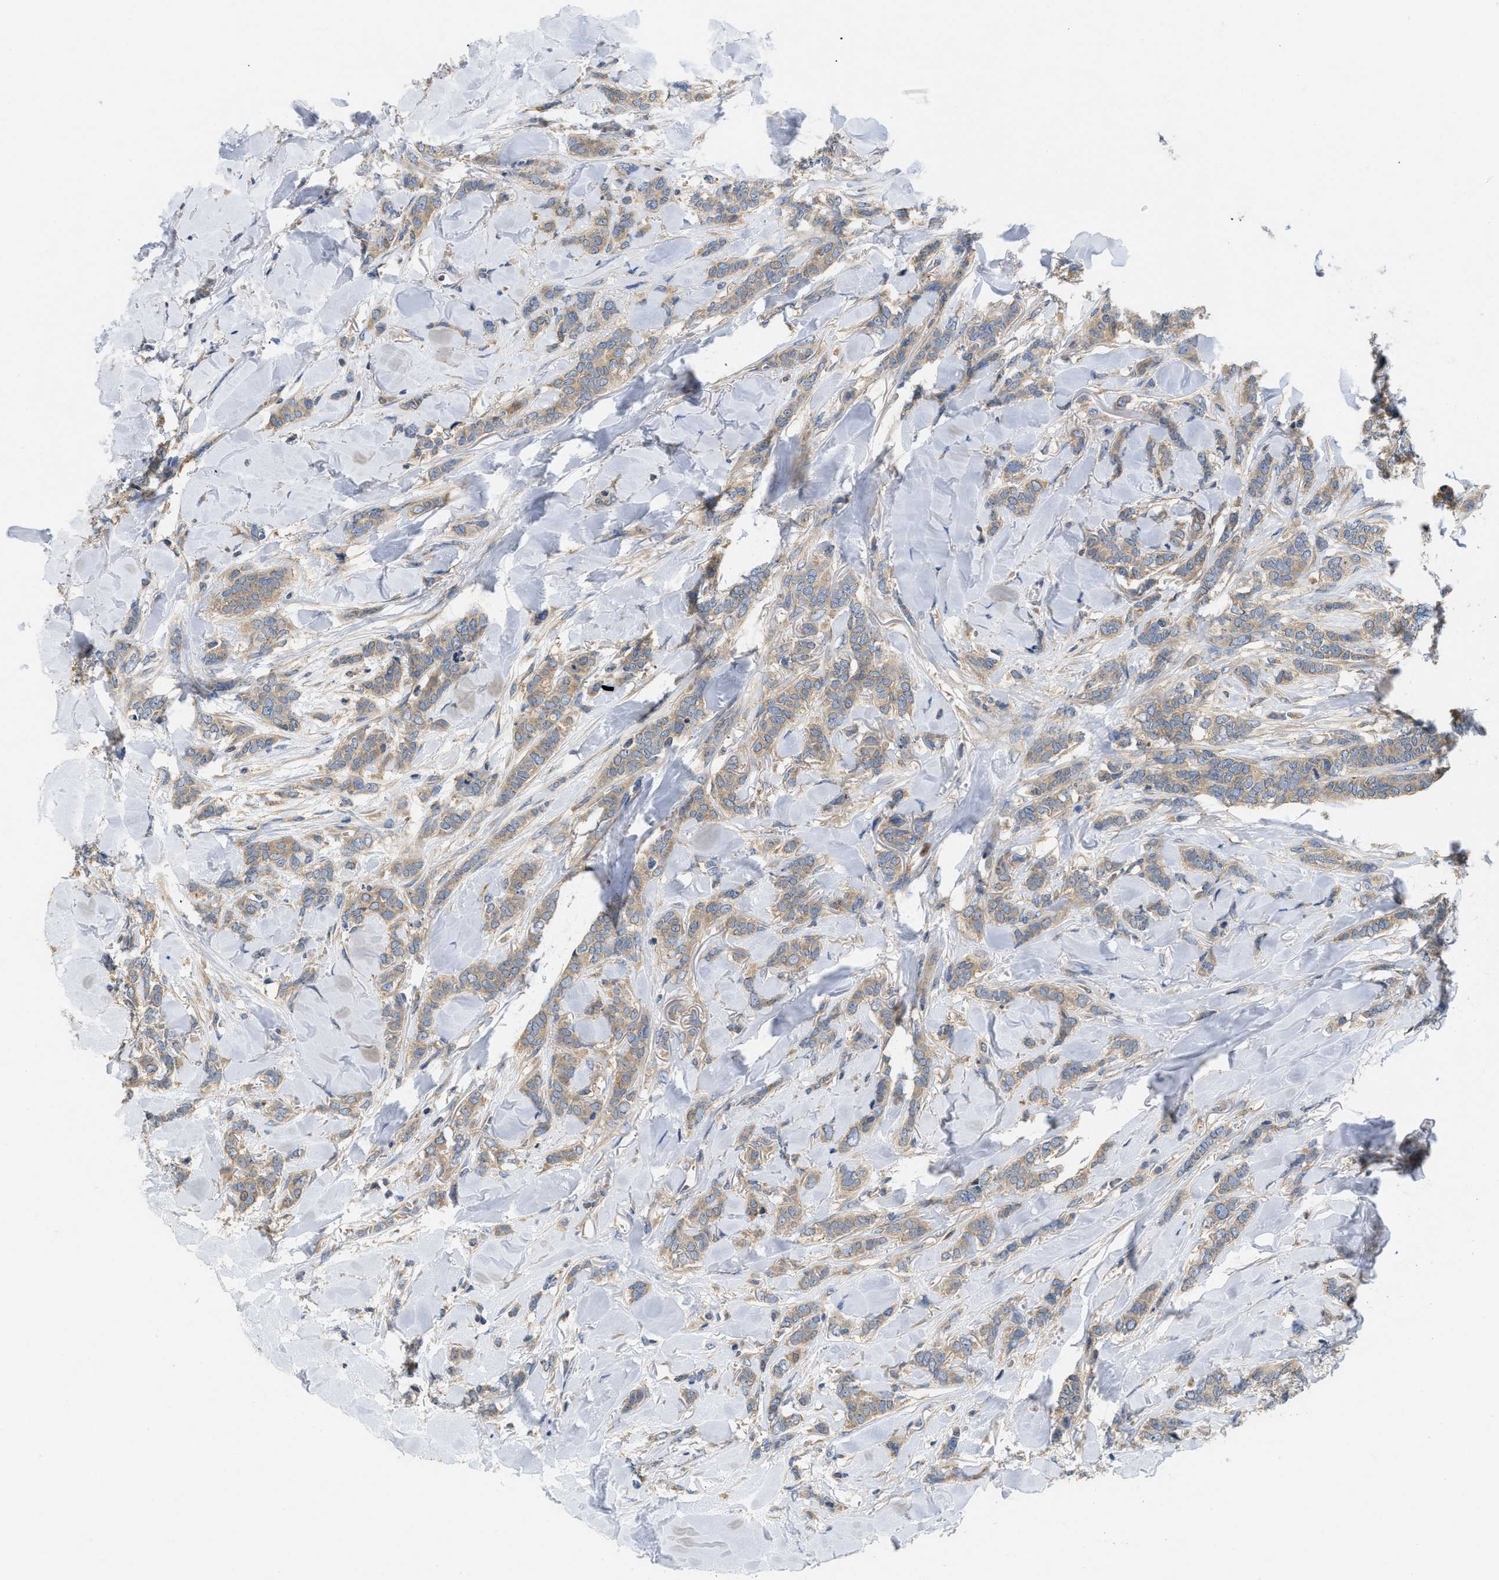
{"staining": {"intensity": "weak", "quantity": ">75%", "location": "cytoplasmic/membranous"}, "tissue": "breast cancer", "cell_type": "Tumor cells", "image_type": "cancer", "snomed": [{"axis": "morphology", "description": "Lobular carcinoma"}, {"axis": "topography", "description": "Skin"}, {"axis": "topography", "description": "Breast"}], "caption": "Breast cancer stained for a protein shows weak cytoplasmic/membranous positivity in tumor cells.", "gene": "RNF216", "patient": {"sex": "female", "age": 46}}